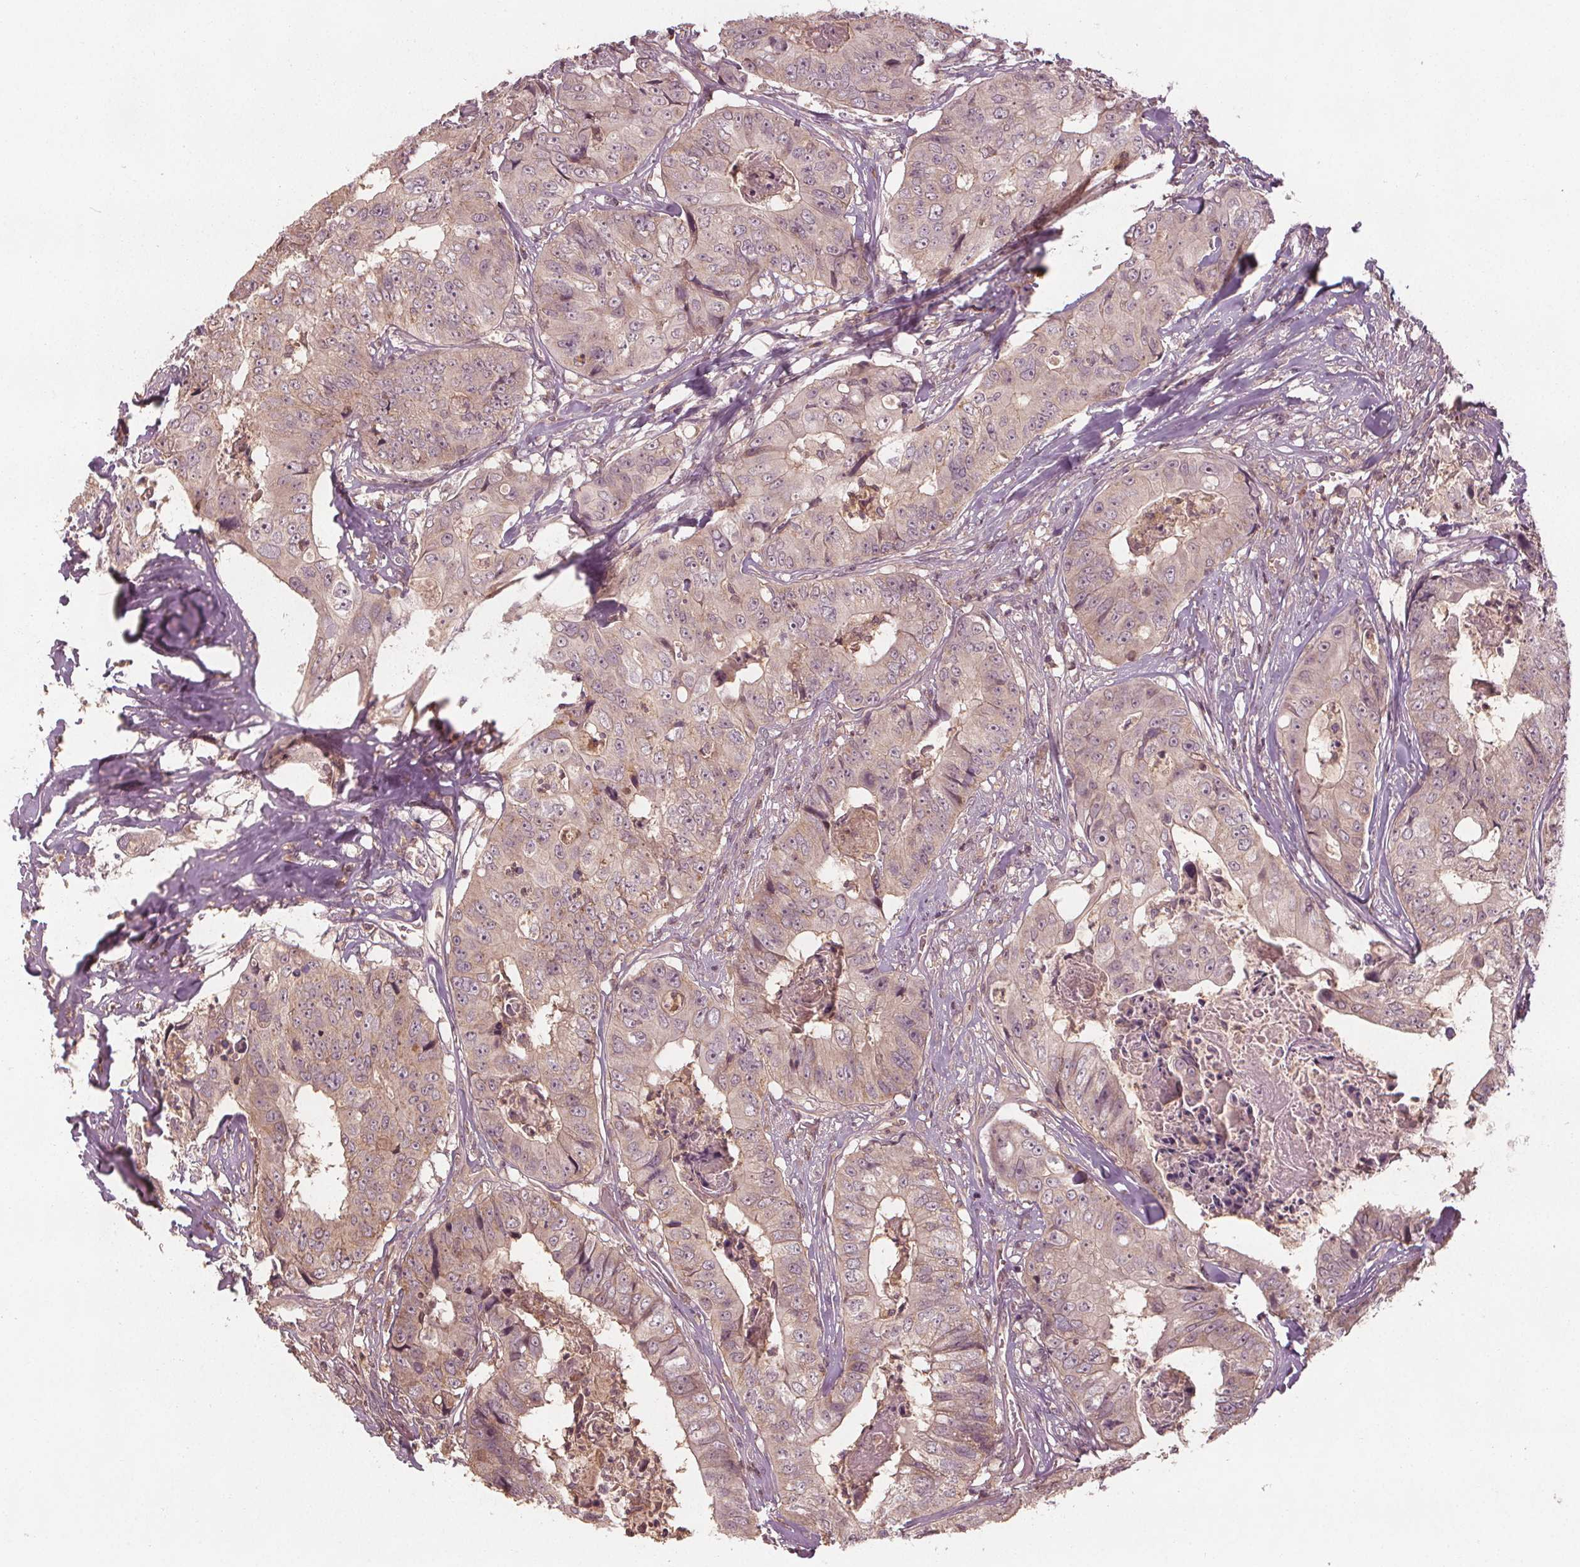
{"staining": {"intensity": "weak", "quantity": "25%-75%", "location": "cytoplasmic/membranous"}, "tissue": "colorectal cancer", "cell_type": "Tumor cells", "image_type": "cancer", "snomed": [{"axis": "morphology", "description": "Adenocarcinoma, NOS"}, {"axis": "topography", "description": "Rectum"}], "caption": "Adenocarcinoma (colorectal) tissue shows weak cytoplasmic/membranous expression in approximately 25%-75% of tumor cells Using DAB (3,3'-diaminobenzidine) (brown) and hematoxylin (blue) stains, captured at high magnification using brightfield microscopy.", "gene": "GNB2", "patient": {"sex": "female", "age": 62}}